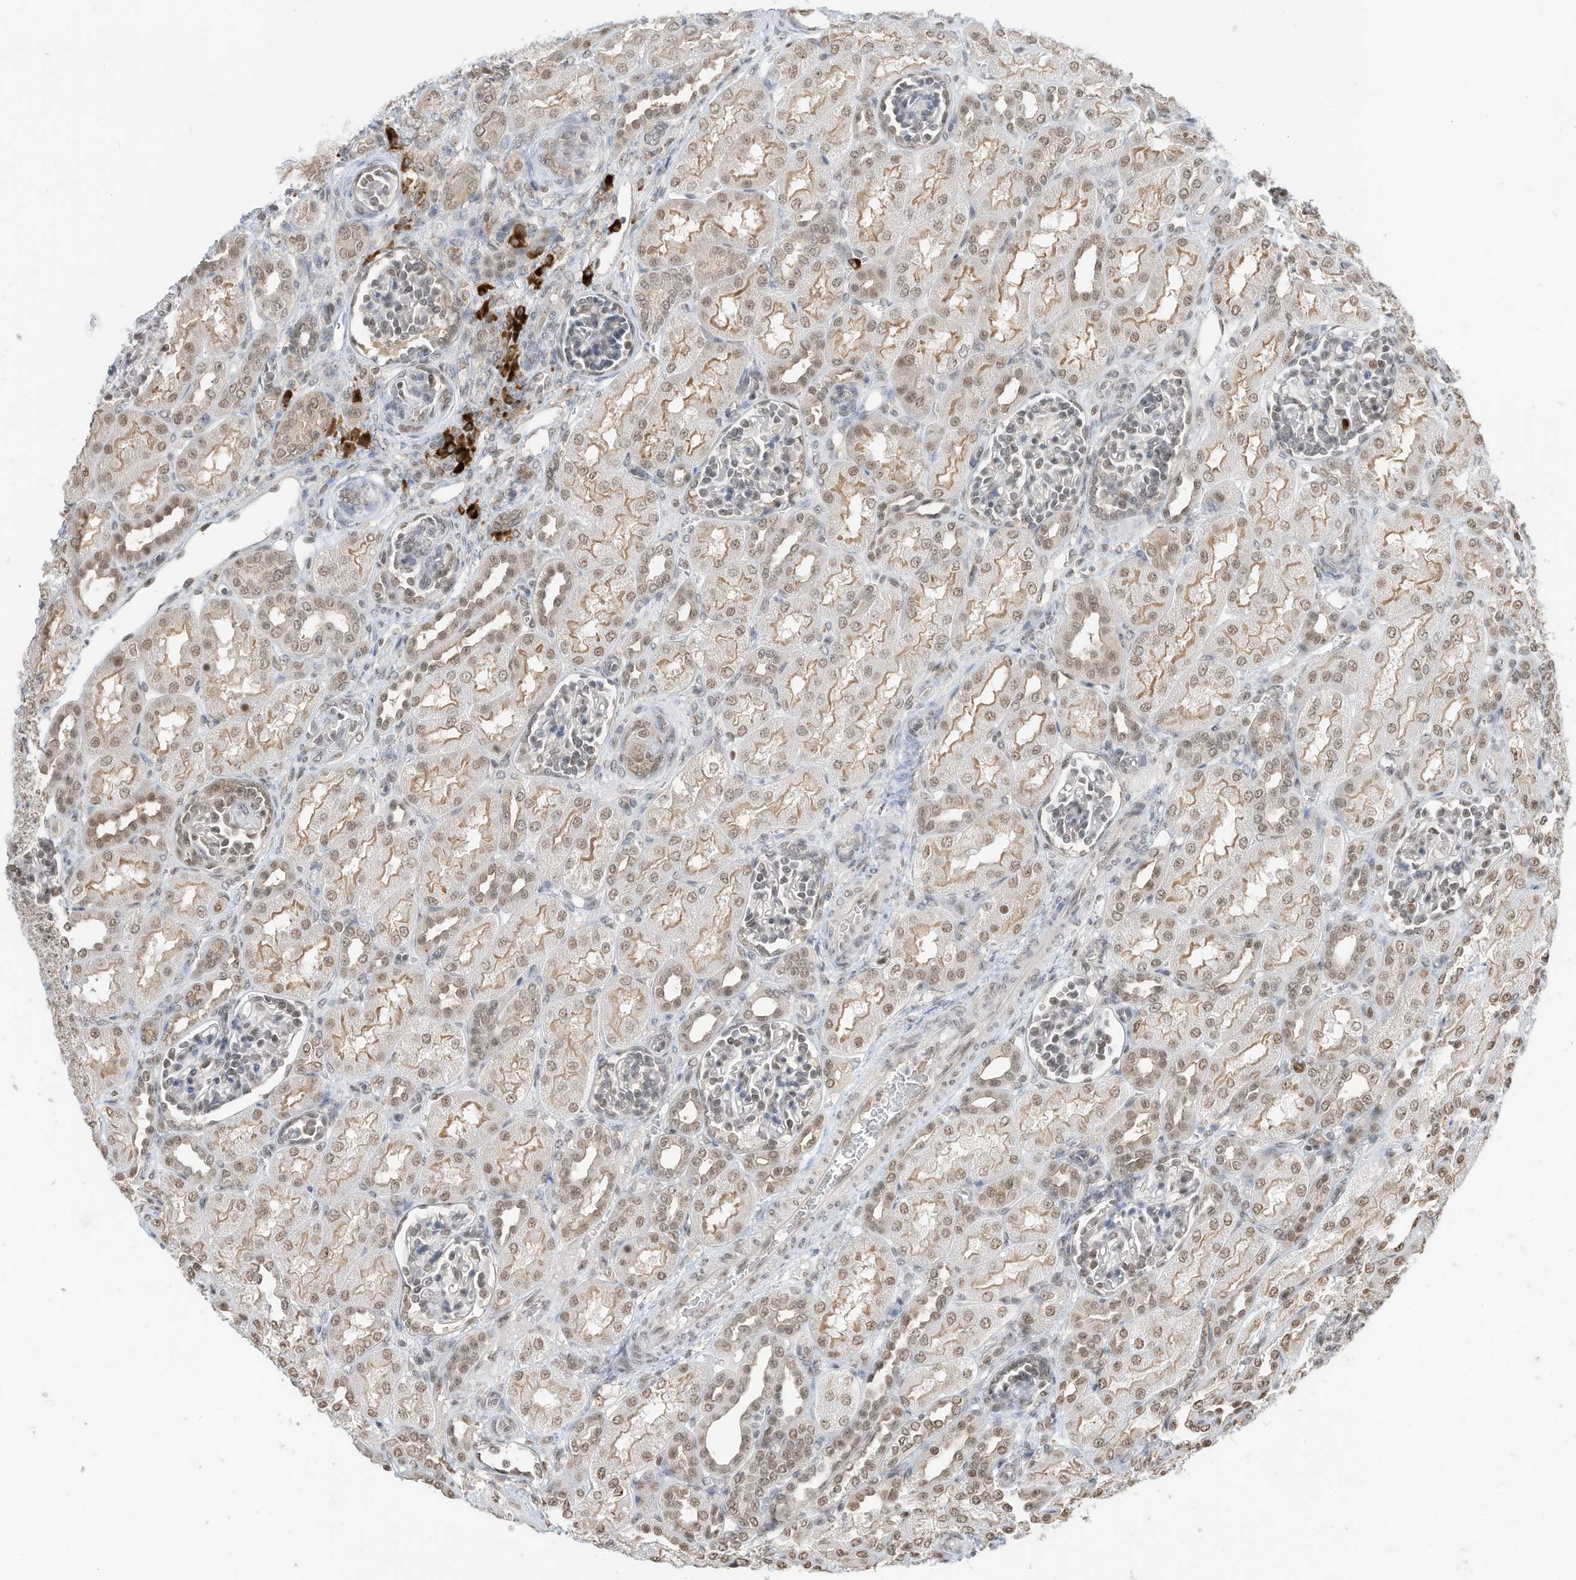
{"staining": {"intensity": "weak", "quantity": "25%-75%", "location": "nuclear"}, "tissue": "kidney", "cell_type": "Cells in glomeruli", "image_type": "normal", "snomed": [{"axis": "morphology", "description": "Normal tissue, NOS"}, {"axis": "morphology", "description": "Neoplasm, malignant, NOS"}, {"axis": "topography", "description": "Kidney"}], "caption": "This photomicrograph exhibits immunohistochemistry staining of benign kidney, with low weak nuclear positivity in about 25%-75% of cells in glomeruli.", "gene": "ZNF195", "patient": {"sex": "female", "age": 1}}